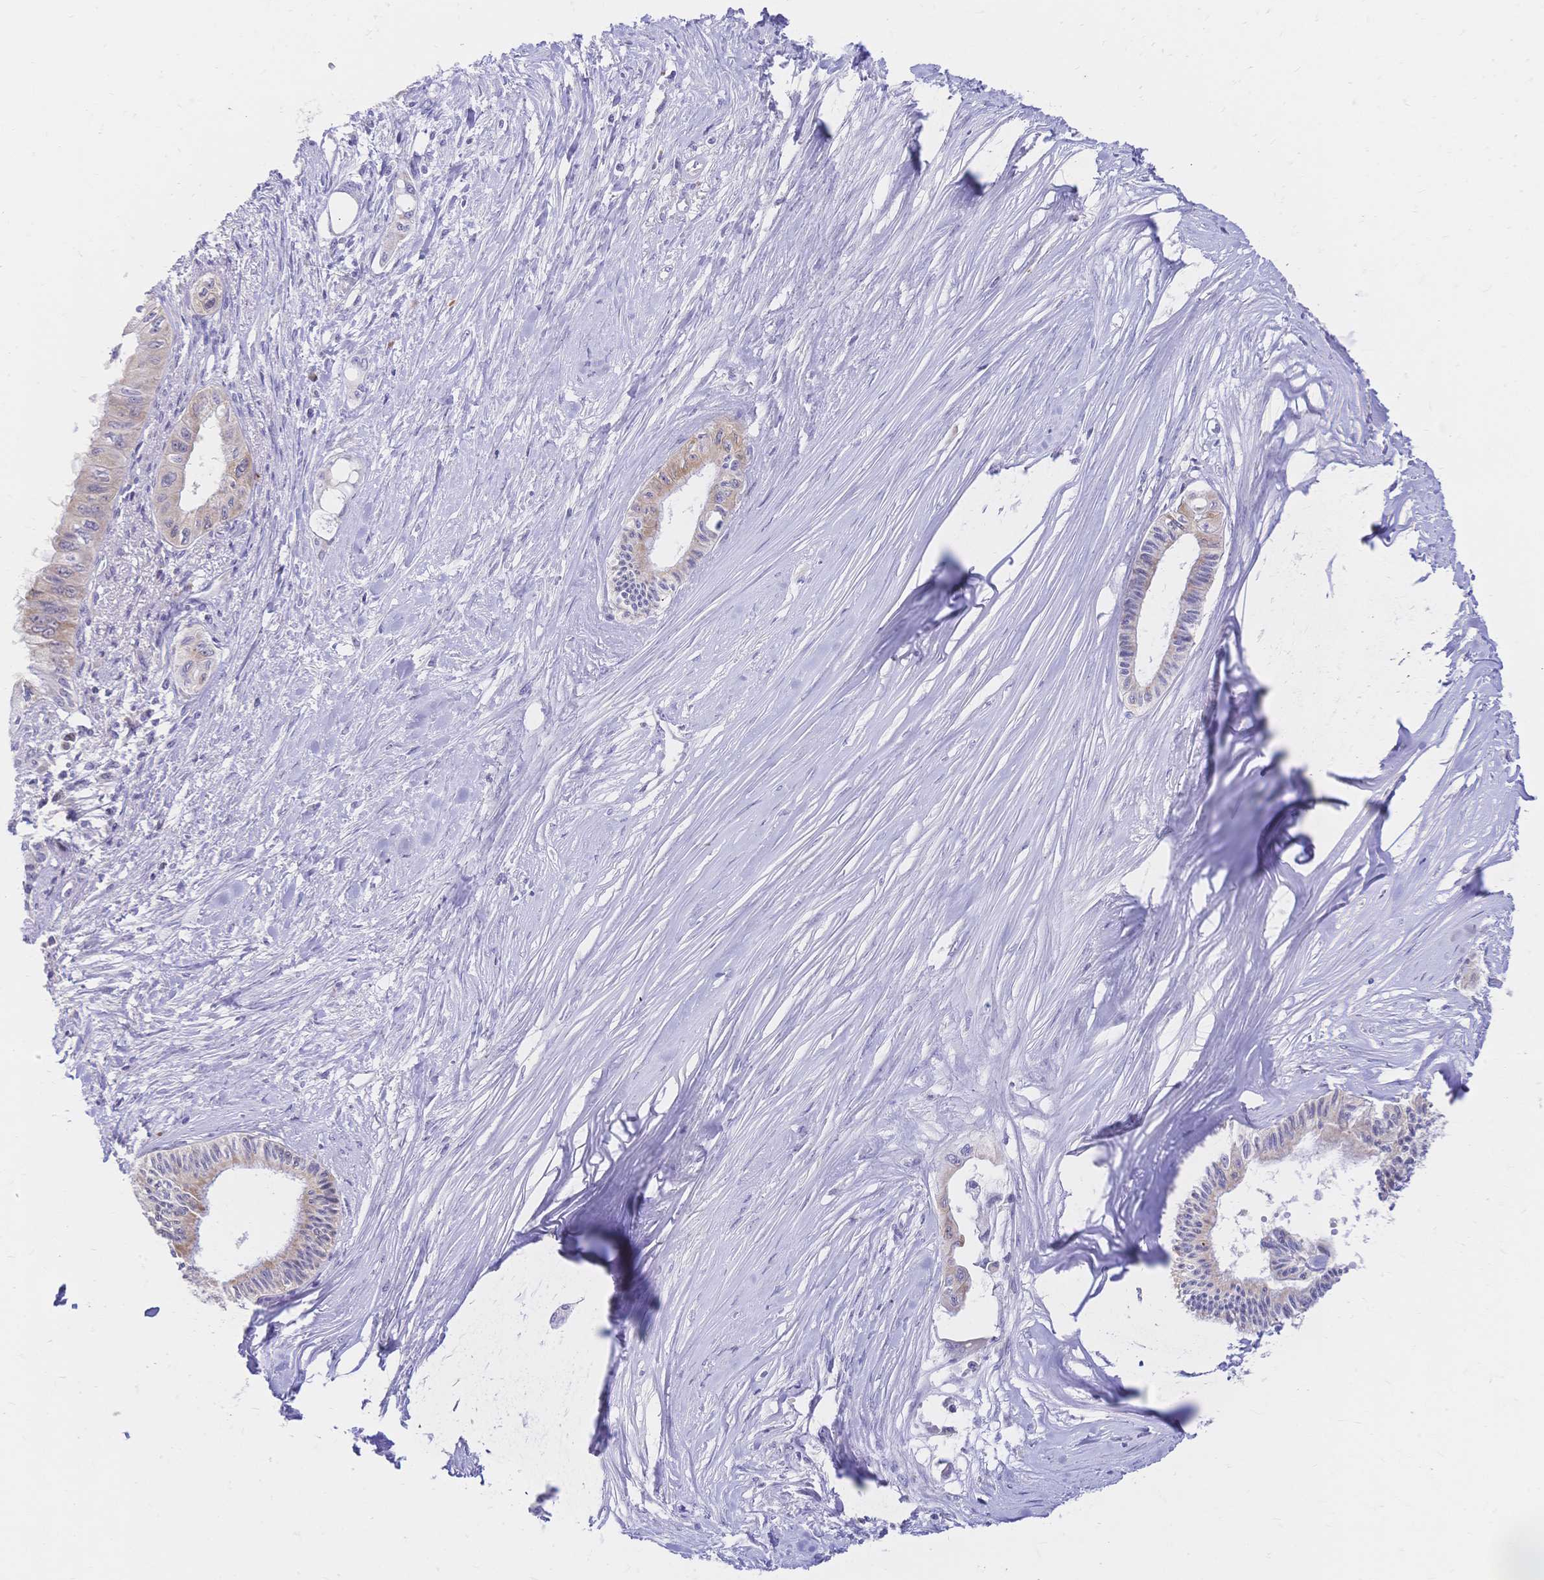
{"staining": {"intensity": "moderate", "quantity": "25%-75%", "location": "cytoplasmic/membranous"}, "tissue": "pancreatic cancer", "cell_type": "Tumor cells", "image_type": "cancer", "snomed": [{"axis": "morphology", "description": "Adenocarcinoma, NOS"}, {"axis": "topography", "description": "Pancreas"}], "caption": "Adenocarcinoma (pancreatic) stained for a protein (brown) demonstrates moderate cytoplasmic/membranous positive expression in about 25%-75% of tumor cells.", "gene": "CLEC18B", "patient": {"sex": "male", "age": 71}}